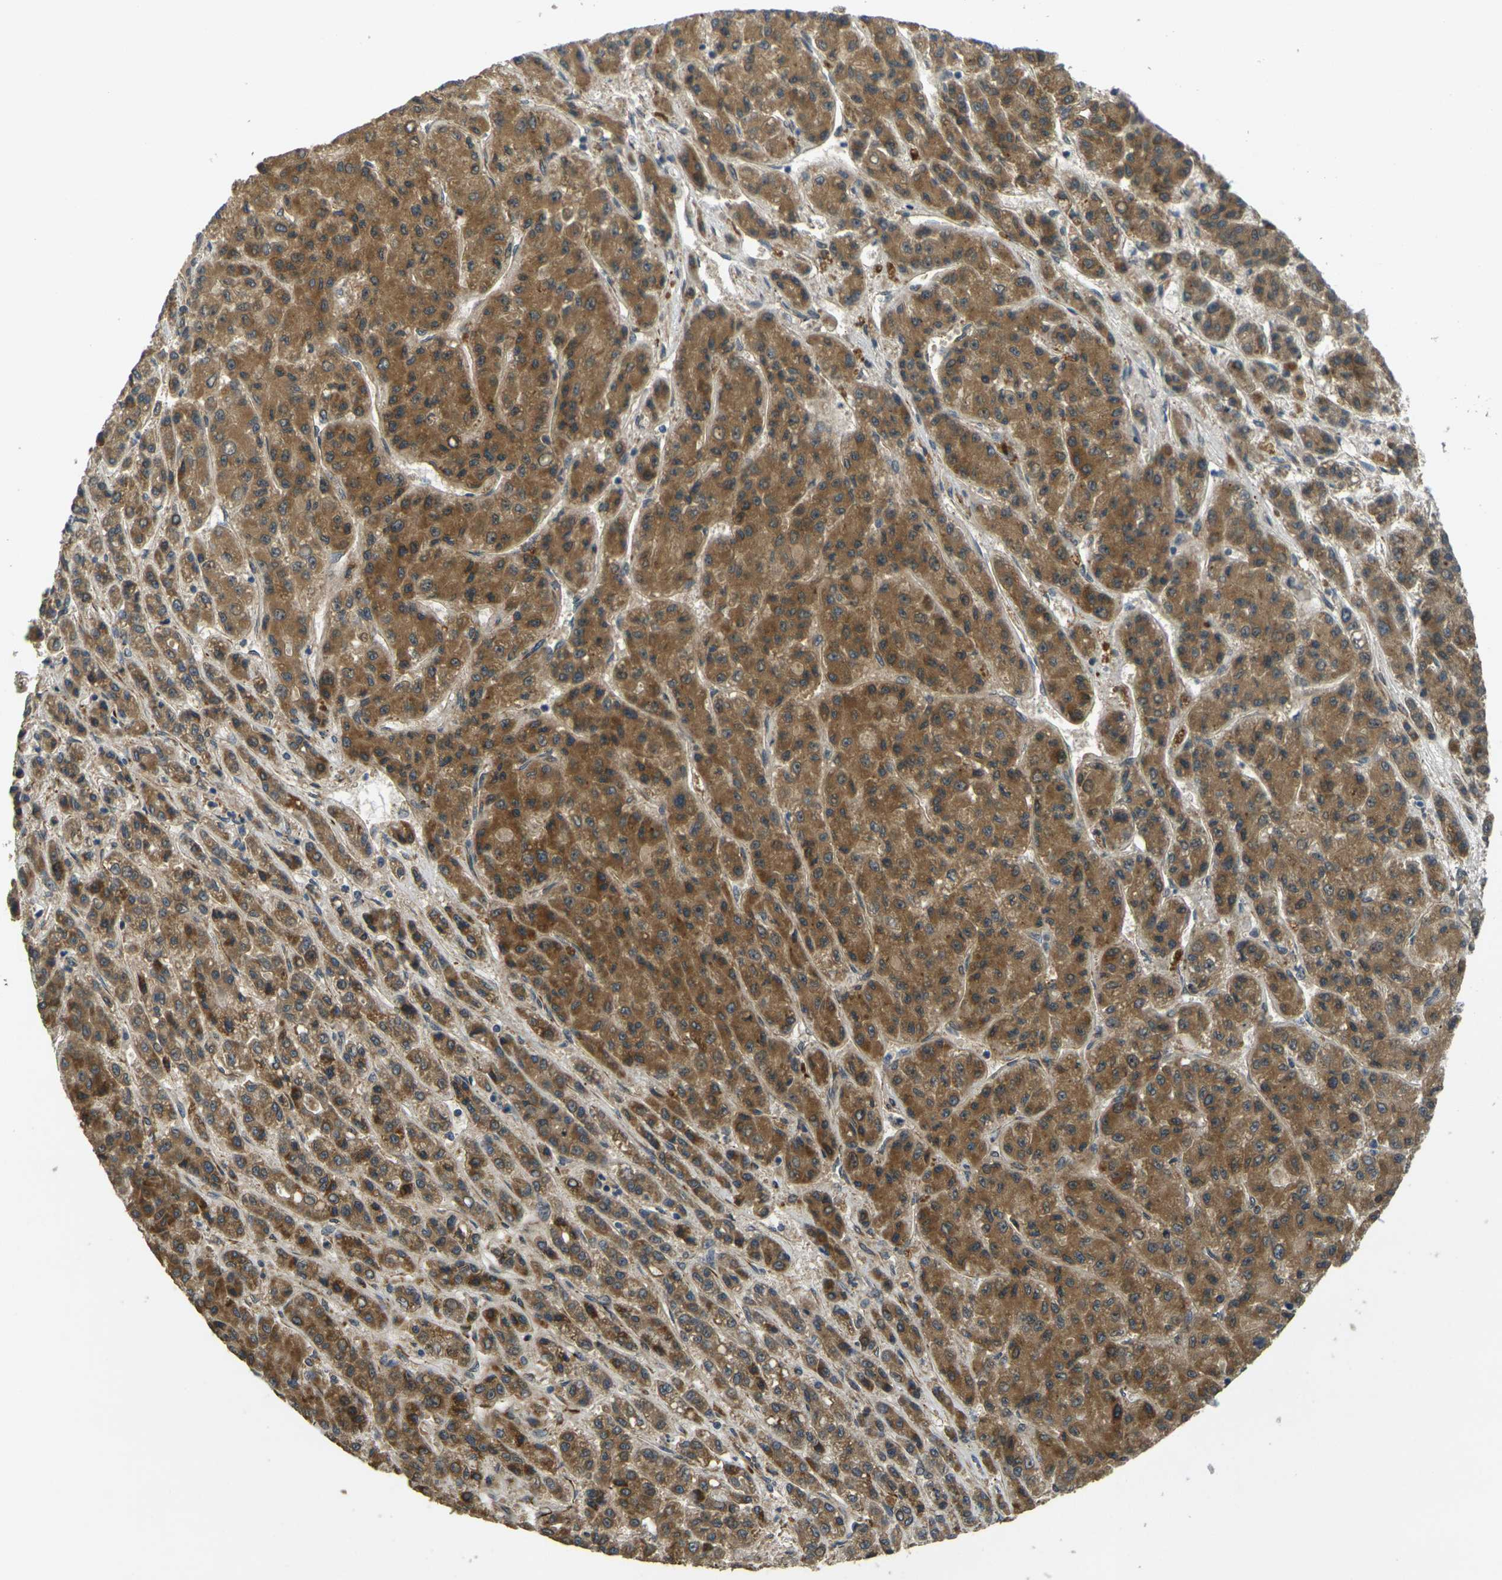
{"staining": {"intensity": "strong", "quantity": ">75%", "location": "cytoplasmic/membranous"}, "tissue": "liver cancer", "cell_type": "Tumor cells", "image_type": "cancer", "snomed": [{"axis": "morphology", "description": "Carcinoma, Hepatocellular, NOS"}, {"axis": "topography", "description": "Liver"}], "caption": "The histopathology image displays a brown stain indicating the presence of a protein in the cytoplasmic/membranous of tumor cells in liver hepatocellular carcinoma.", "gene": "FUT11", "patient": {"sex": "male", "age": 70}}